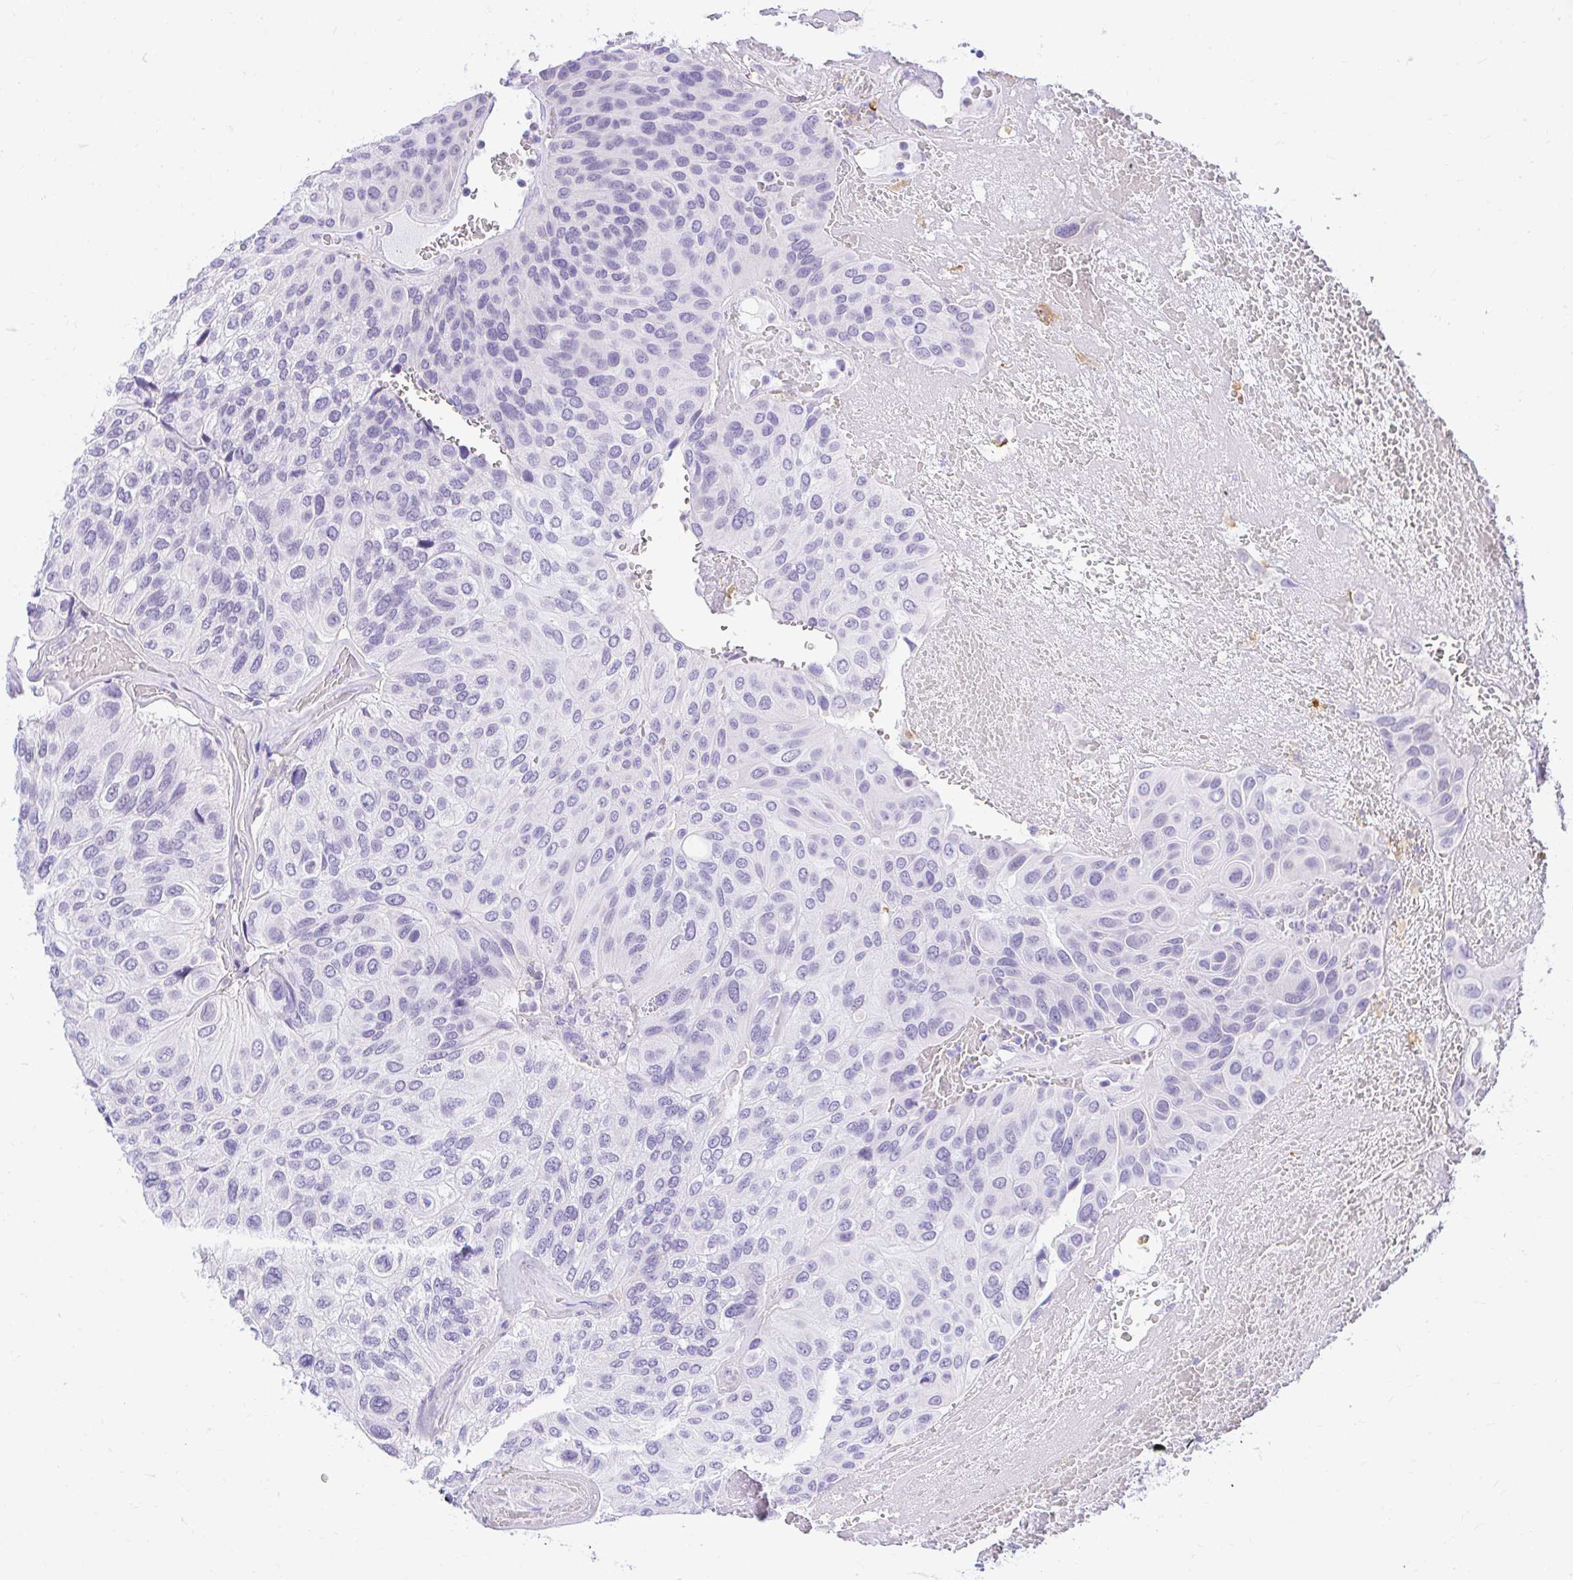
{"staining": {"intensity": "negative", "quantity": "none", "location": "none"}, "tissue": "urothelial cancer", "cell_type": "Tumor cells", "image_type": "cancer", "snomed": [{"axis": "morphology", "description": "Urothelial carcinoma, High grade"}, {"axis": "topography", "description": "Urinary bladder"}], "caption": "Immunohistochemistry (IHC) histopathology image of urothelial cancer stained for a protein (brown), which reveals no positivity in tumor cells. The staining is performed using DAB (3,3'-diaminobenzidine) brown chromogen with nuclei counter-stained in using hematoxylin.", "gene": "FATE1", "patient": {"sex": "male", "age": 66}}